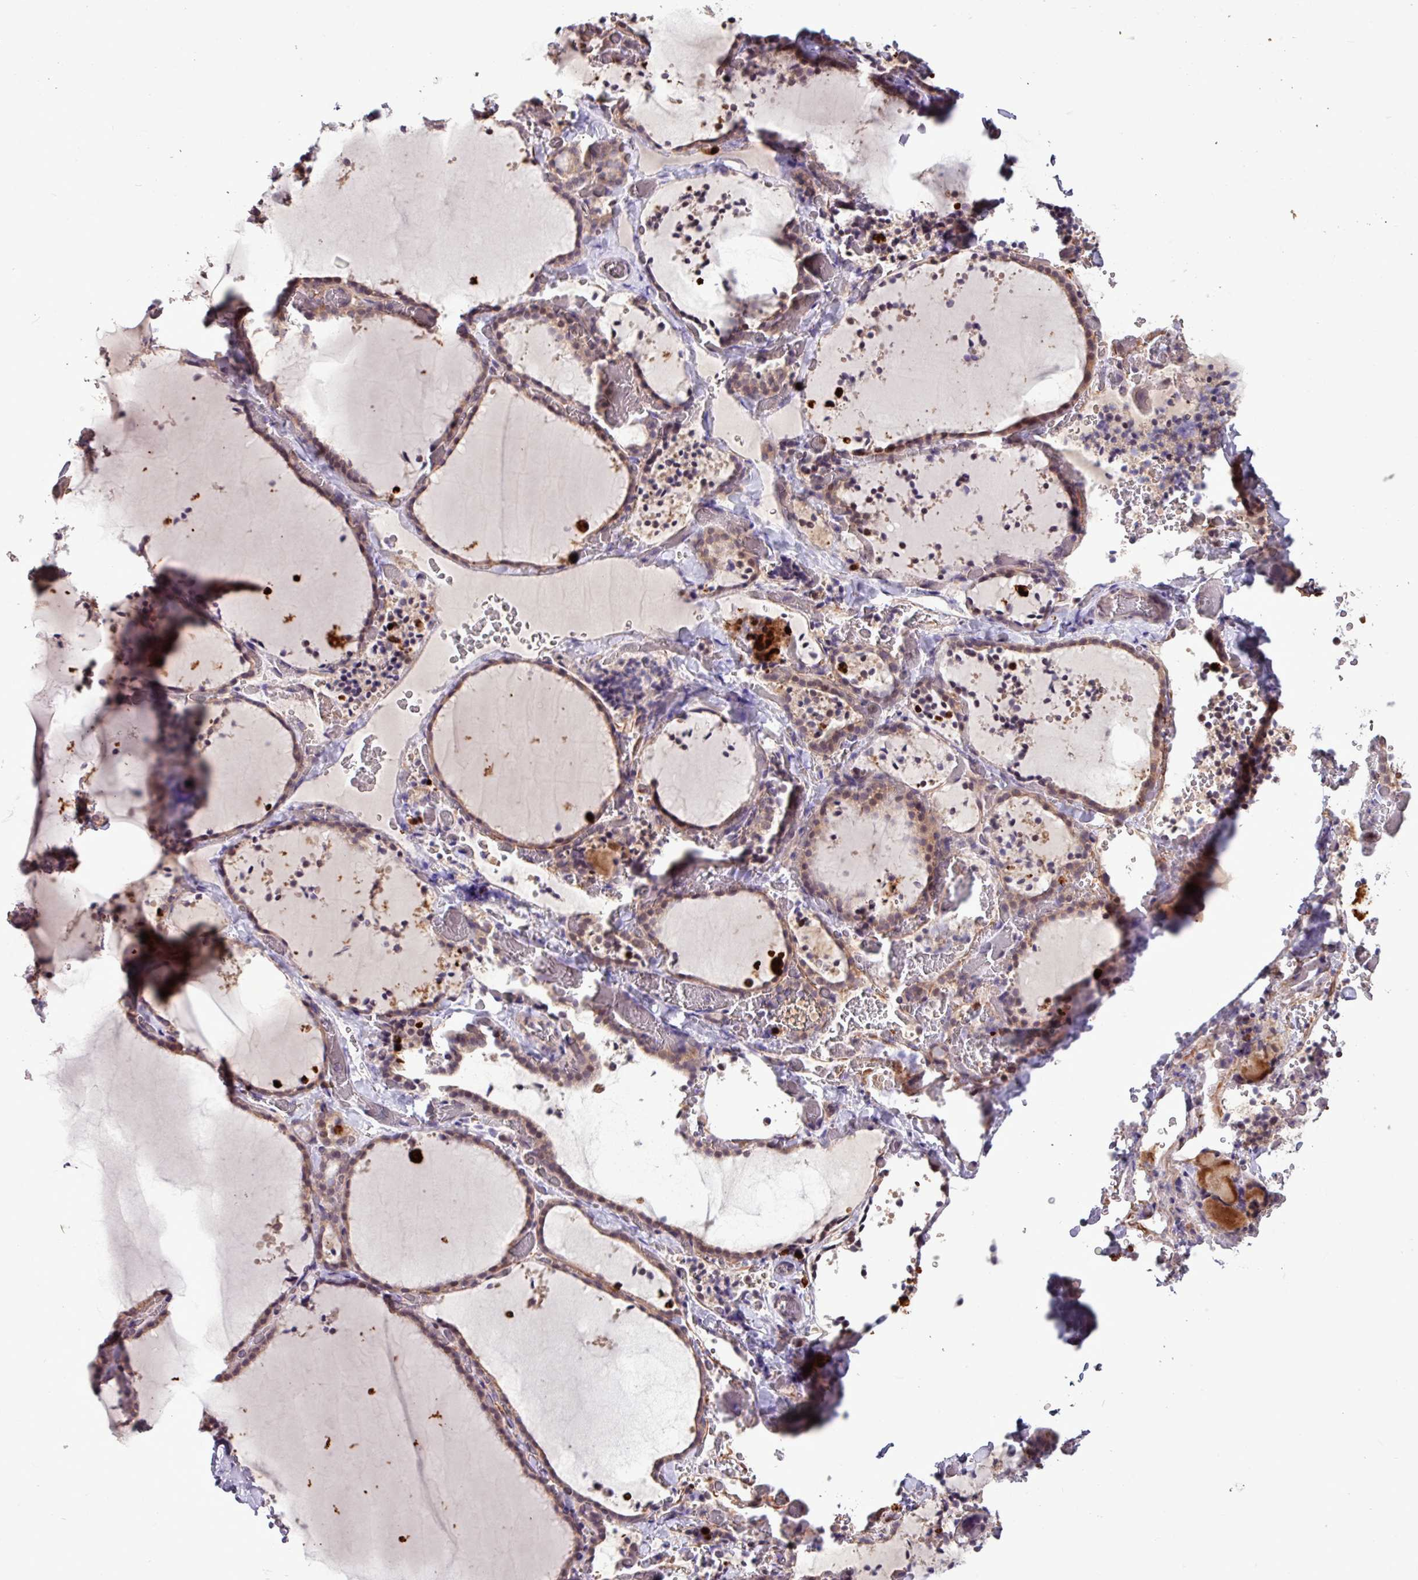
{"staining": {"intensity": "weak", "quantity": ">75%", "location": "cytoplasmic/membranous,nuclear"}, "tissue": "thyroid gland", "cell_type": "Glandular cells", "image_type": "normal", "snomed": [{"axis": "morphology", "description": "Normal tissue, NOS"}, {"axis": "topography", "description": "Thyroid gland"}], "caption": "Brown immunohistochemical staining in normal human thyroid gland shows weak cytoplasmic/membranous,nuclear staining in approximately >75% of glandular cells. The protein is shown in brown color, while the nuclei are stained blue.", "gene": "SKIC2", "patient": {"sex": "female", "age": 22}}